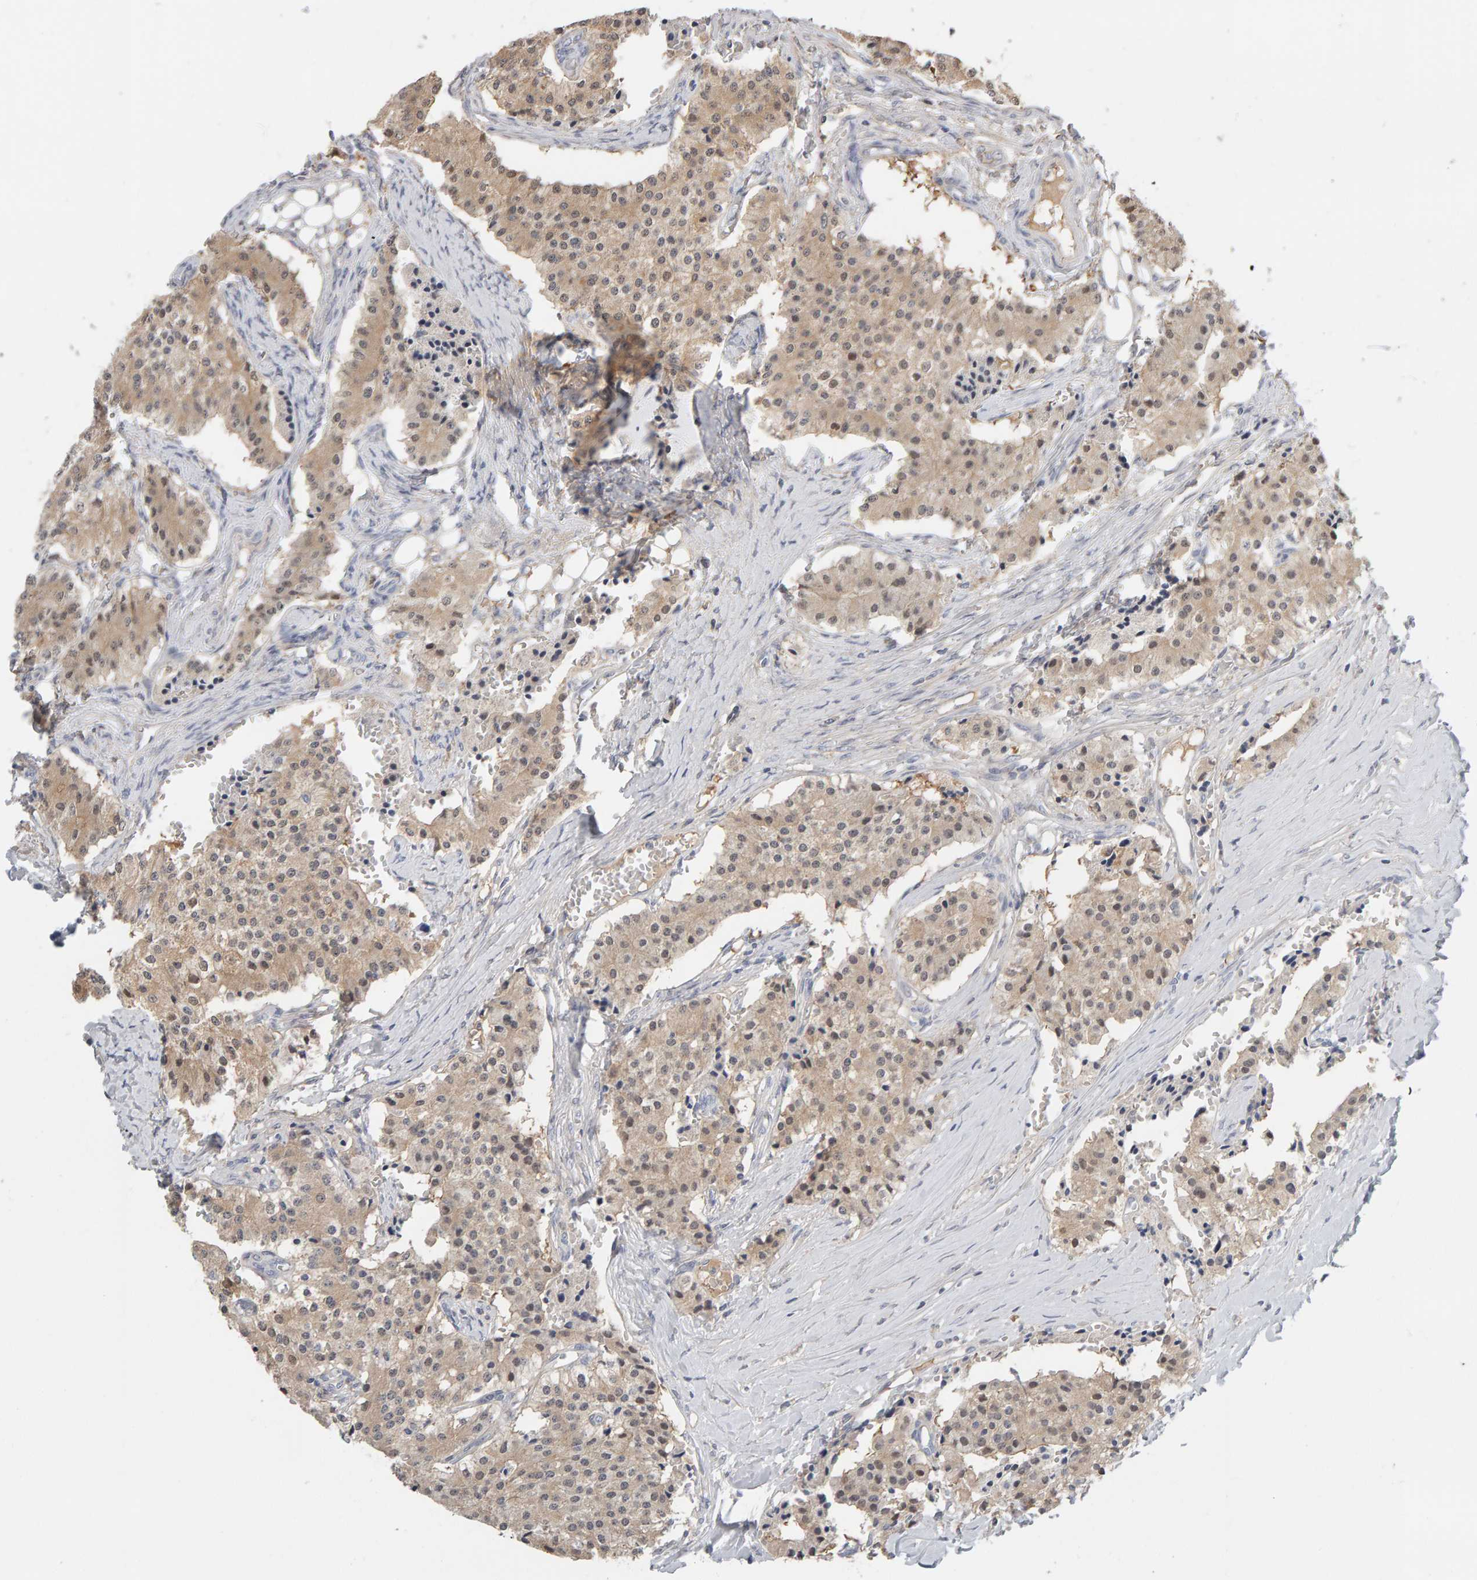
{"staining": {"intensity": "weak", "quantity": ">75%", "location": "cytoplasmic/membranous"}, "tissue": "carcinoid", "cell_type": "Tumor cells", "image_type": "cancer", "snomed": [{"axis": "morphology", "description": "Carcinoid, malignant, NOS"}, {"axis": "topography", "description": "Colon"}], "caption": "High-power microscopy captured an immunohistochemistry image of carcinoid (malignant), revealing weak cytoplasmic/membranous positivity in approximately >75% of tumor cells. The staining was performed using DAB (3,3'-diaminobenzidine), with brown indicating positive protein expression. Nuclei are stained blue with hematoxylin.", "gene": "GFUS", "patient": {"sex": "female", "age": 52}}